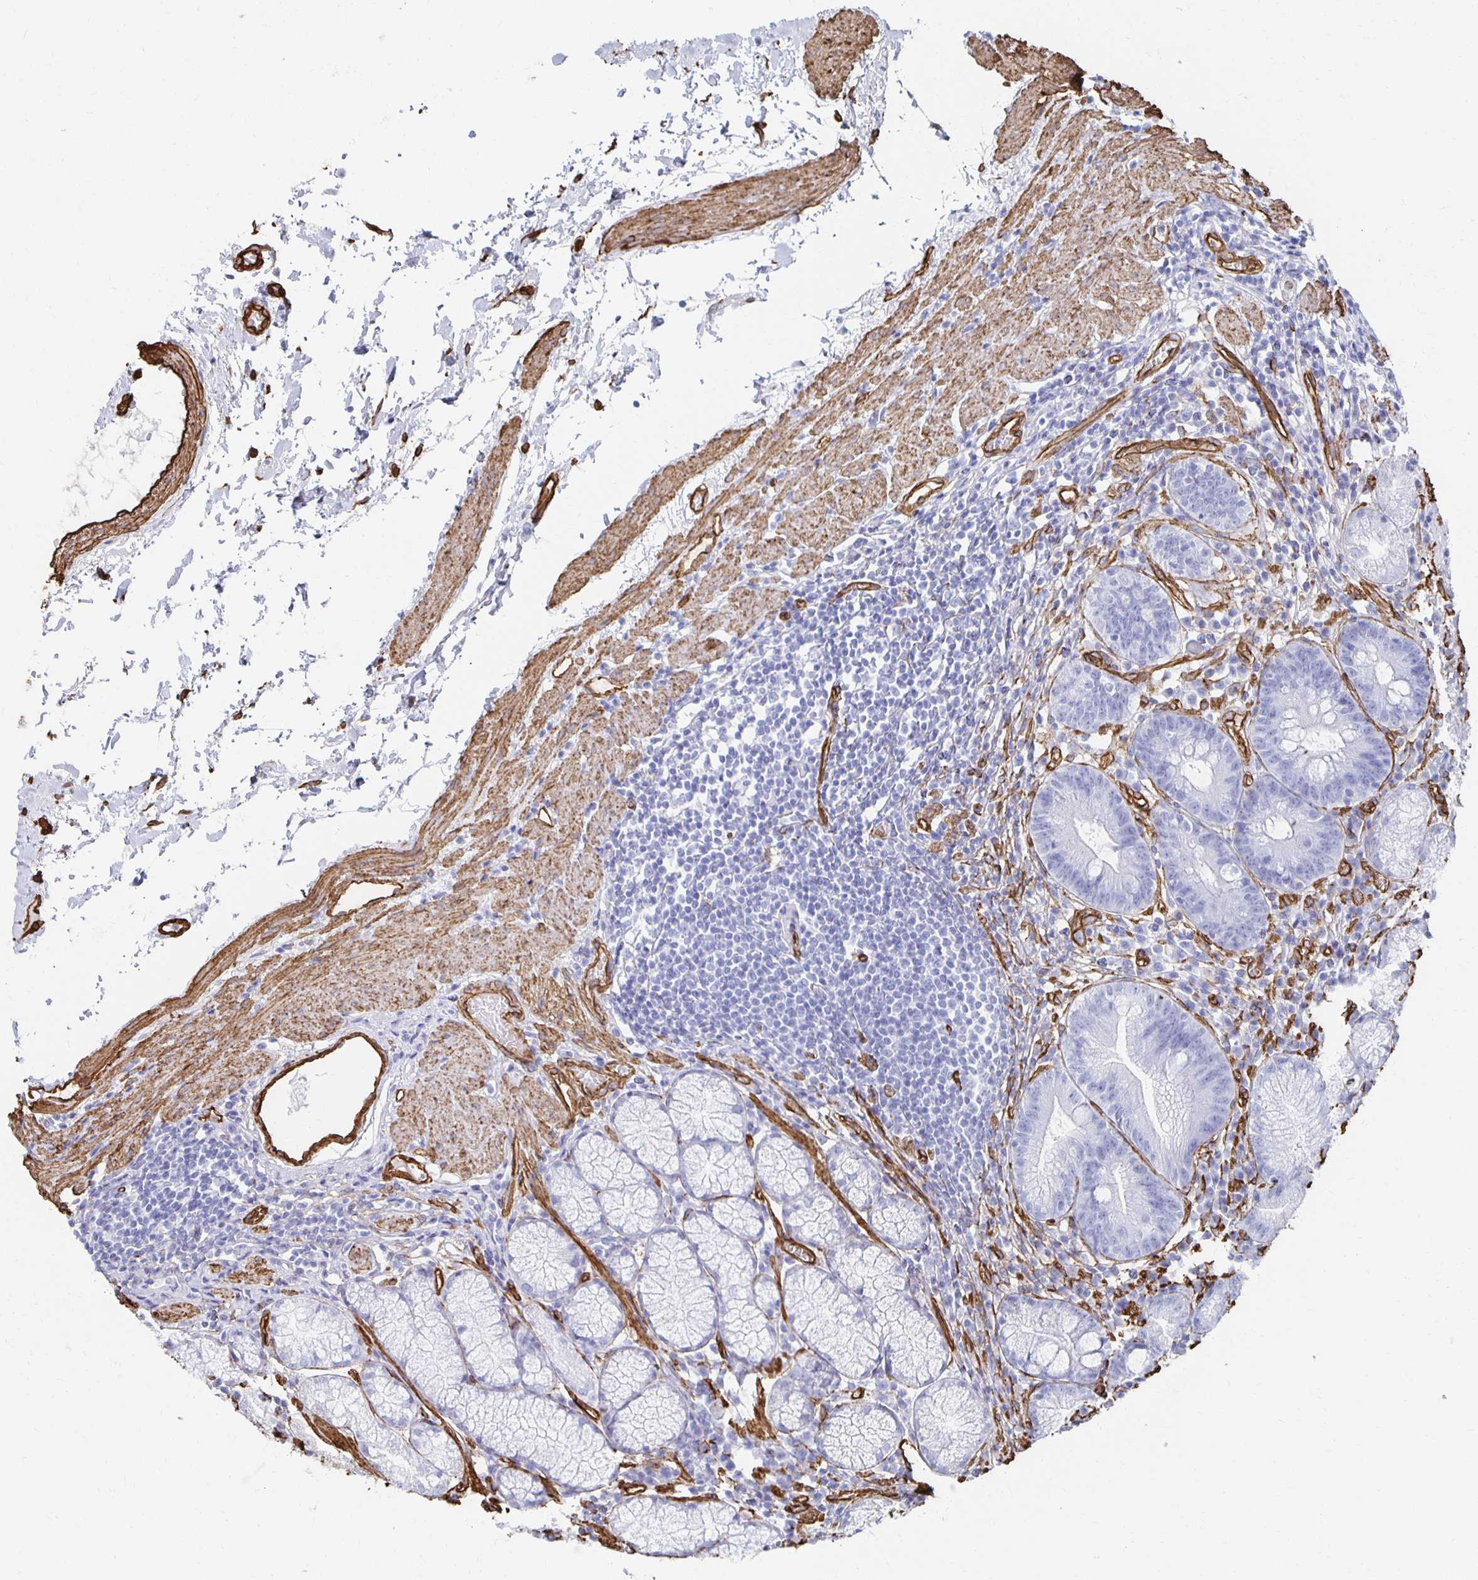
{"staining": {"intensity": "negative", "quantity": "none", "location": "none"}, "tissue": "stomach", "cell_type": "Glandular cells", "image_type": "normal", "snomed": [{"axis": "morphology", "description": "Normal tissue, NOS"}, {"axis": "topography", "description": "Stomach"}], "caption": "Micrograph shows no significant protein staining in glandular cells of unremarkable stomach.", "gene": "VIPR2", "patient": {"sex": "male", "age": 55}}